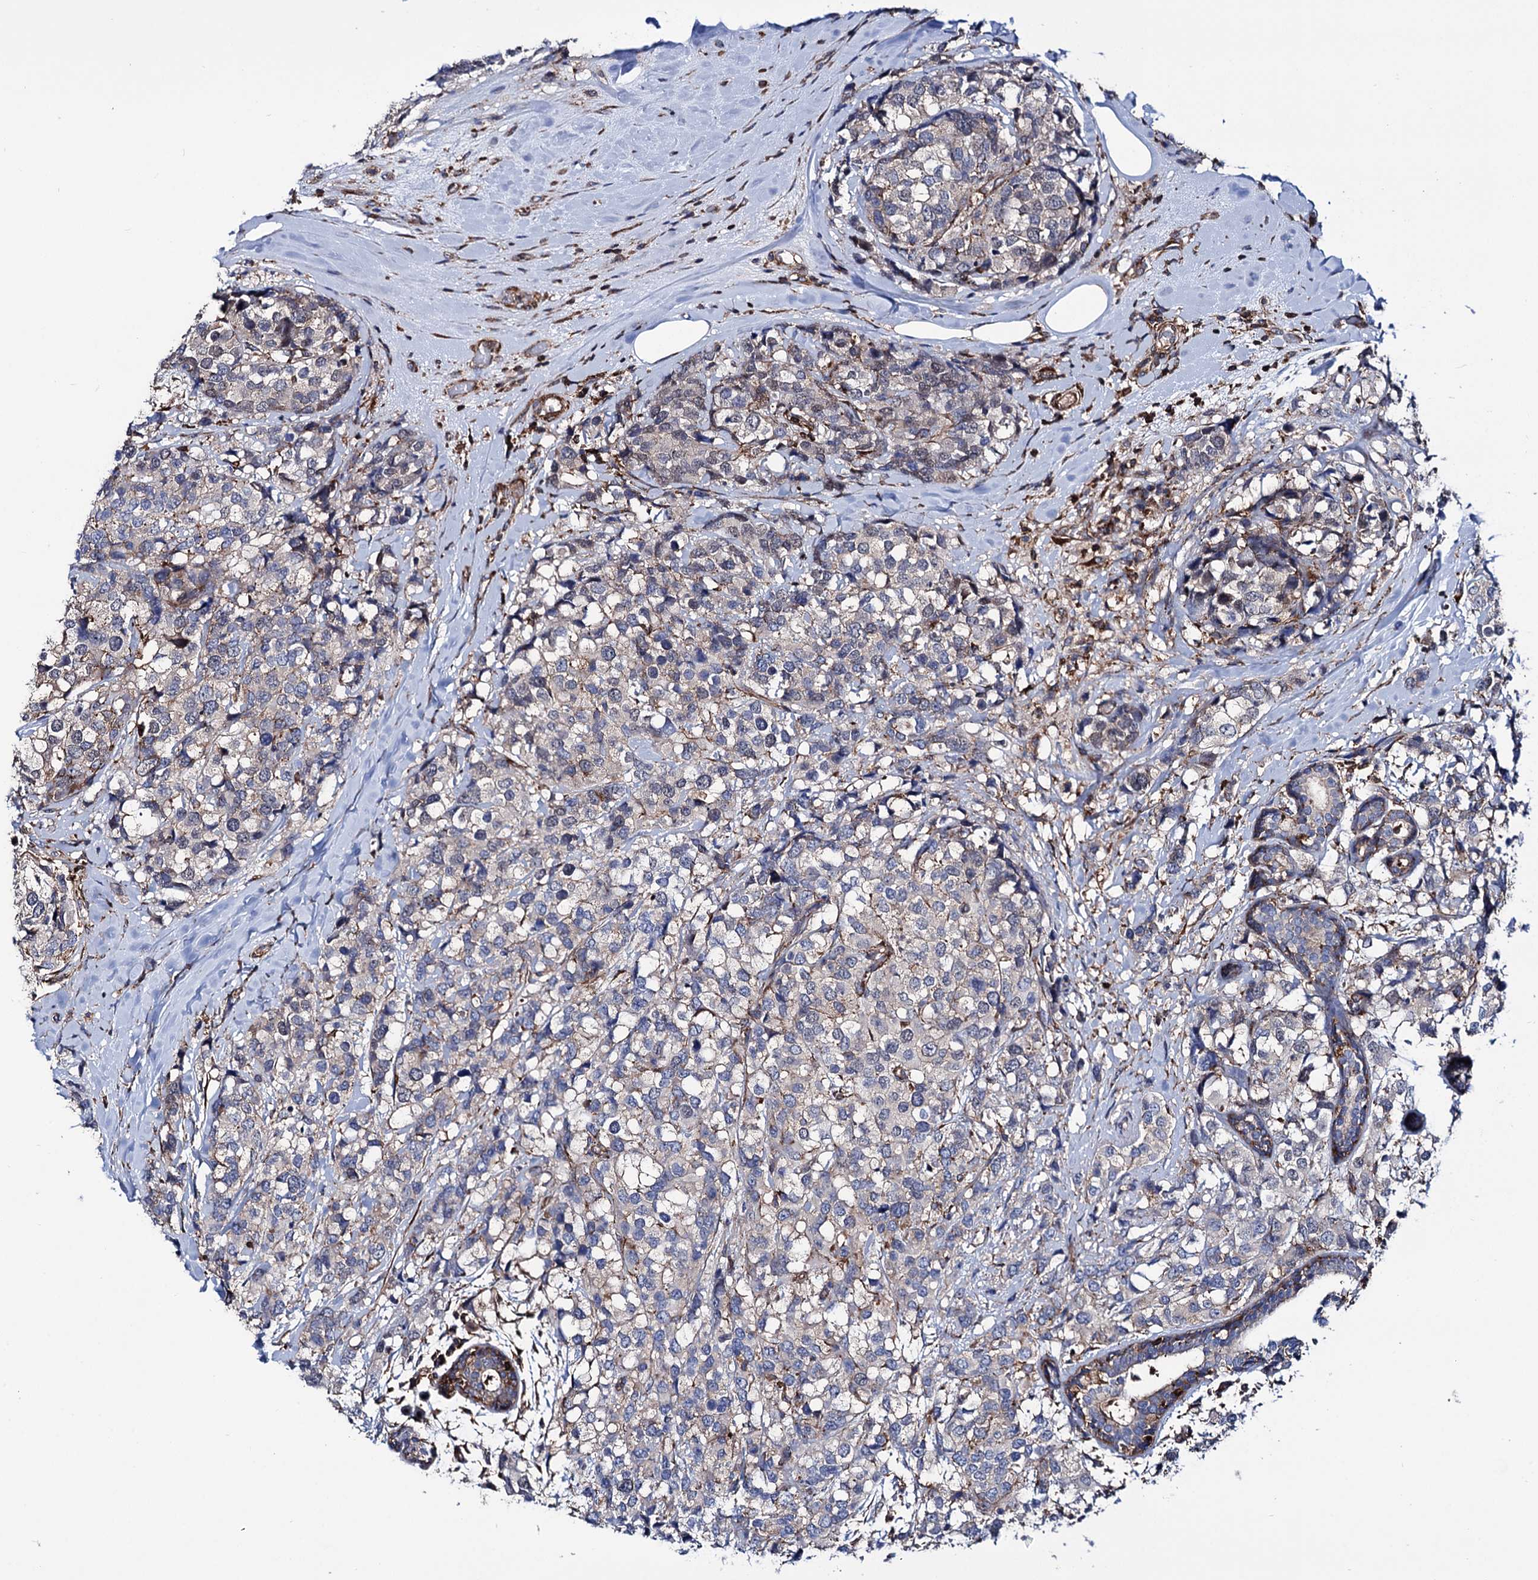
{"staining": {"intensity": "weak", "quantity": "<25%", "location": "cytoplasmic/membranous"}, "tissue": "breast cancer", "cell_type": "Tumor cells", "image_type": "cancer", "snomed": [{"axis": "morphology", "description": "Lobular carcinoma"}, {"axis": "topography", "description": "Breast"}], "caption": "DAB immunohistochemical staining of lobular carcinoma (breast) shows no significant expression in tumor cells.", "gene": "DEF6", "patient": {"sex": "female", "age": 59}}